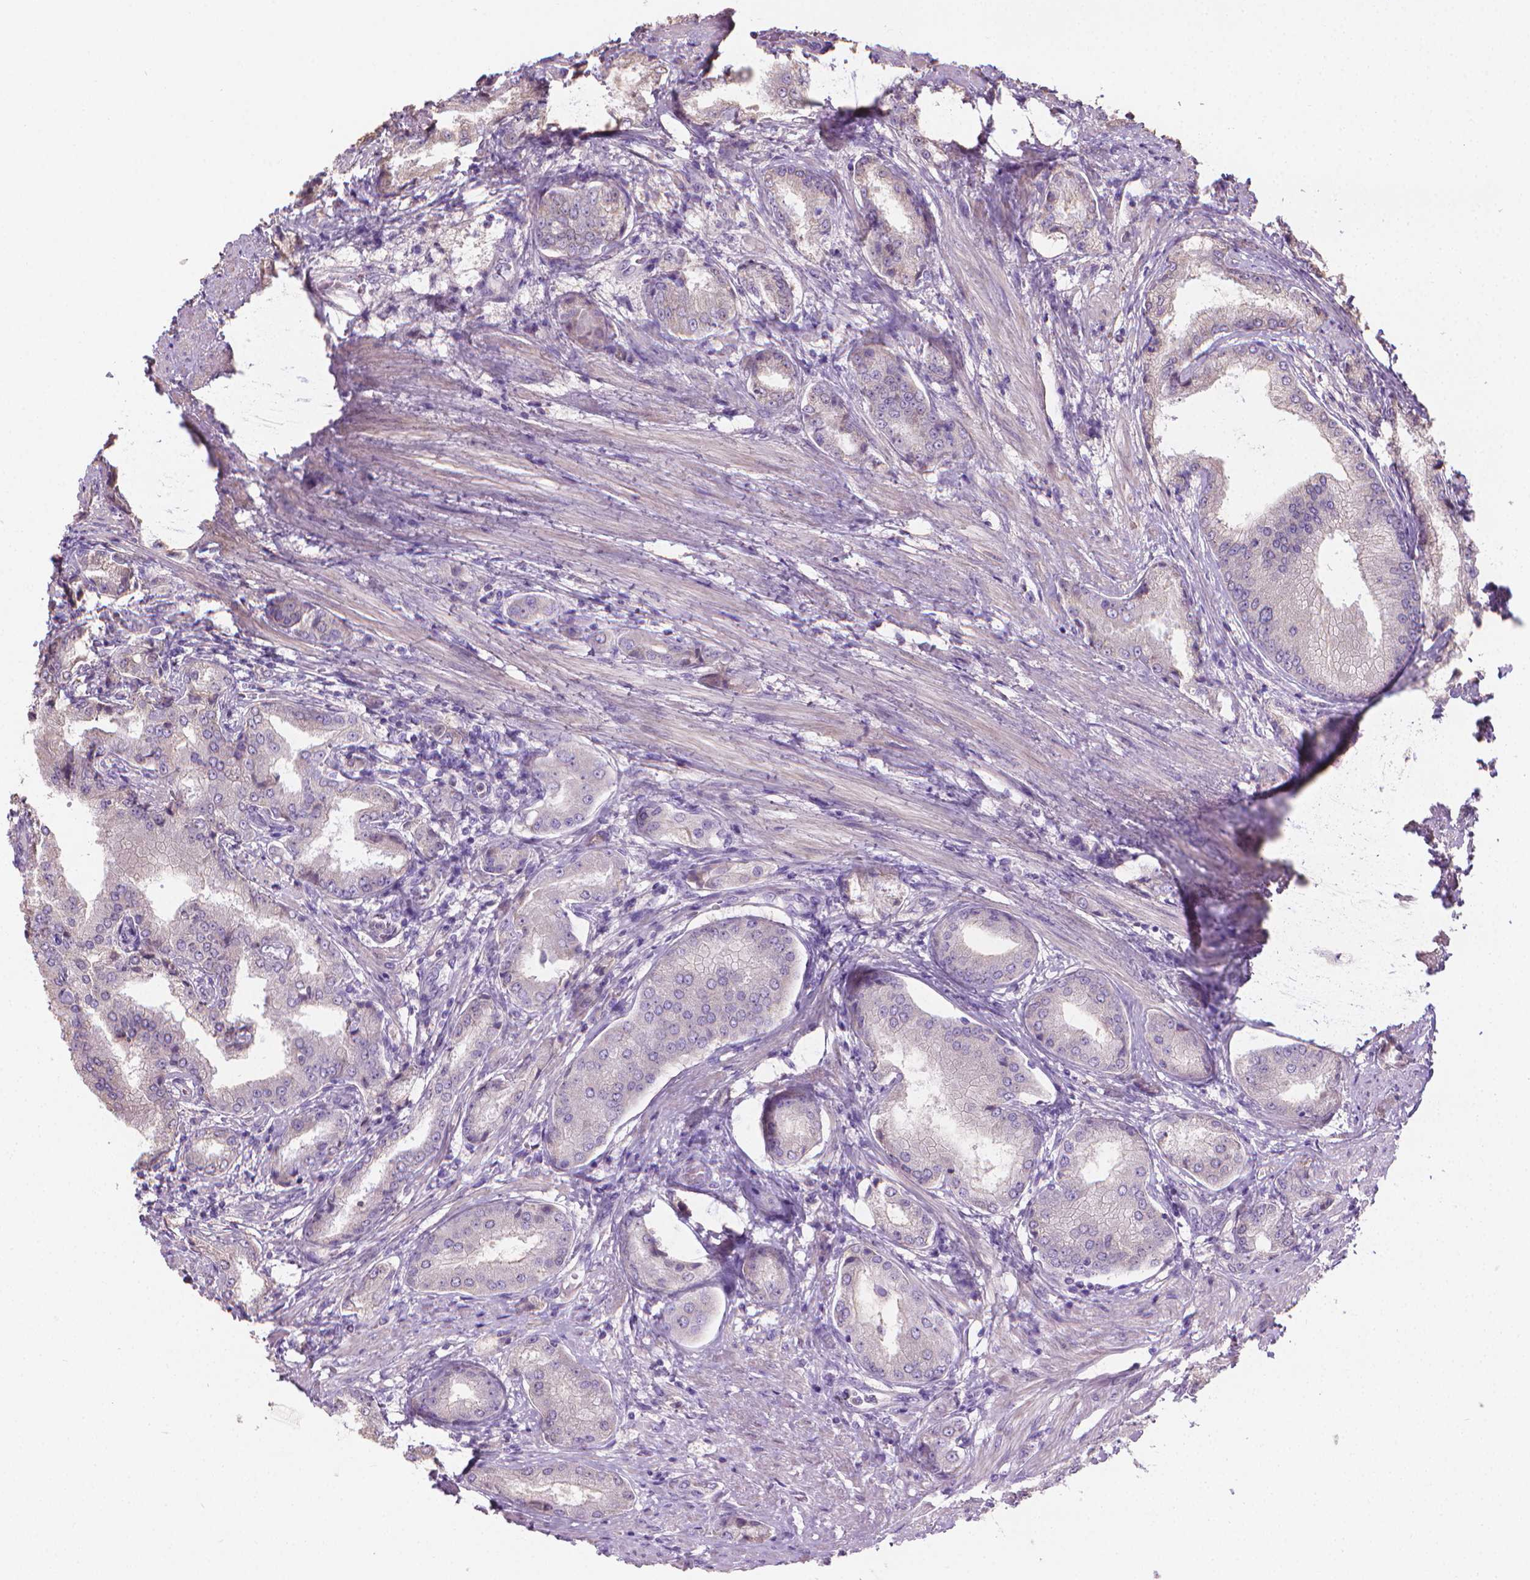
{"staining": {"intensity": "negative", "quantity": "none", "location": "none"}, "tissue": "prostate cancer", "cell_type": "Tumor cells", "image_type": "cancer", "snomed": [{"axis": "morphology", "description": "Adenocarcinoma, NOS"}, {"axis": "topography", "description": "Prostate"}], "caption": "This photomicrograph is of prostate cancer (adenocarcinoma) stained with immunohistochemistry (IHC) to label a protein in brown with the nuclei are counter-stained blue. There is no positivity in tumor cells. The staining is performed using DAB brown chromogen with nuclei counter-stained in using hematoxylin.", "gene": "CABCOCO1", "patient": {"sex": "male", "age": 63}}